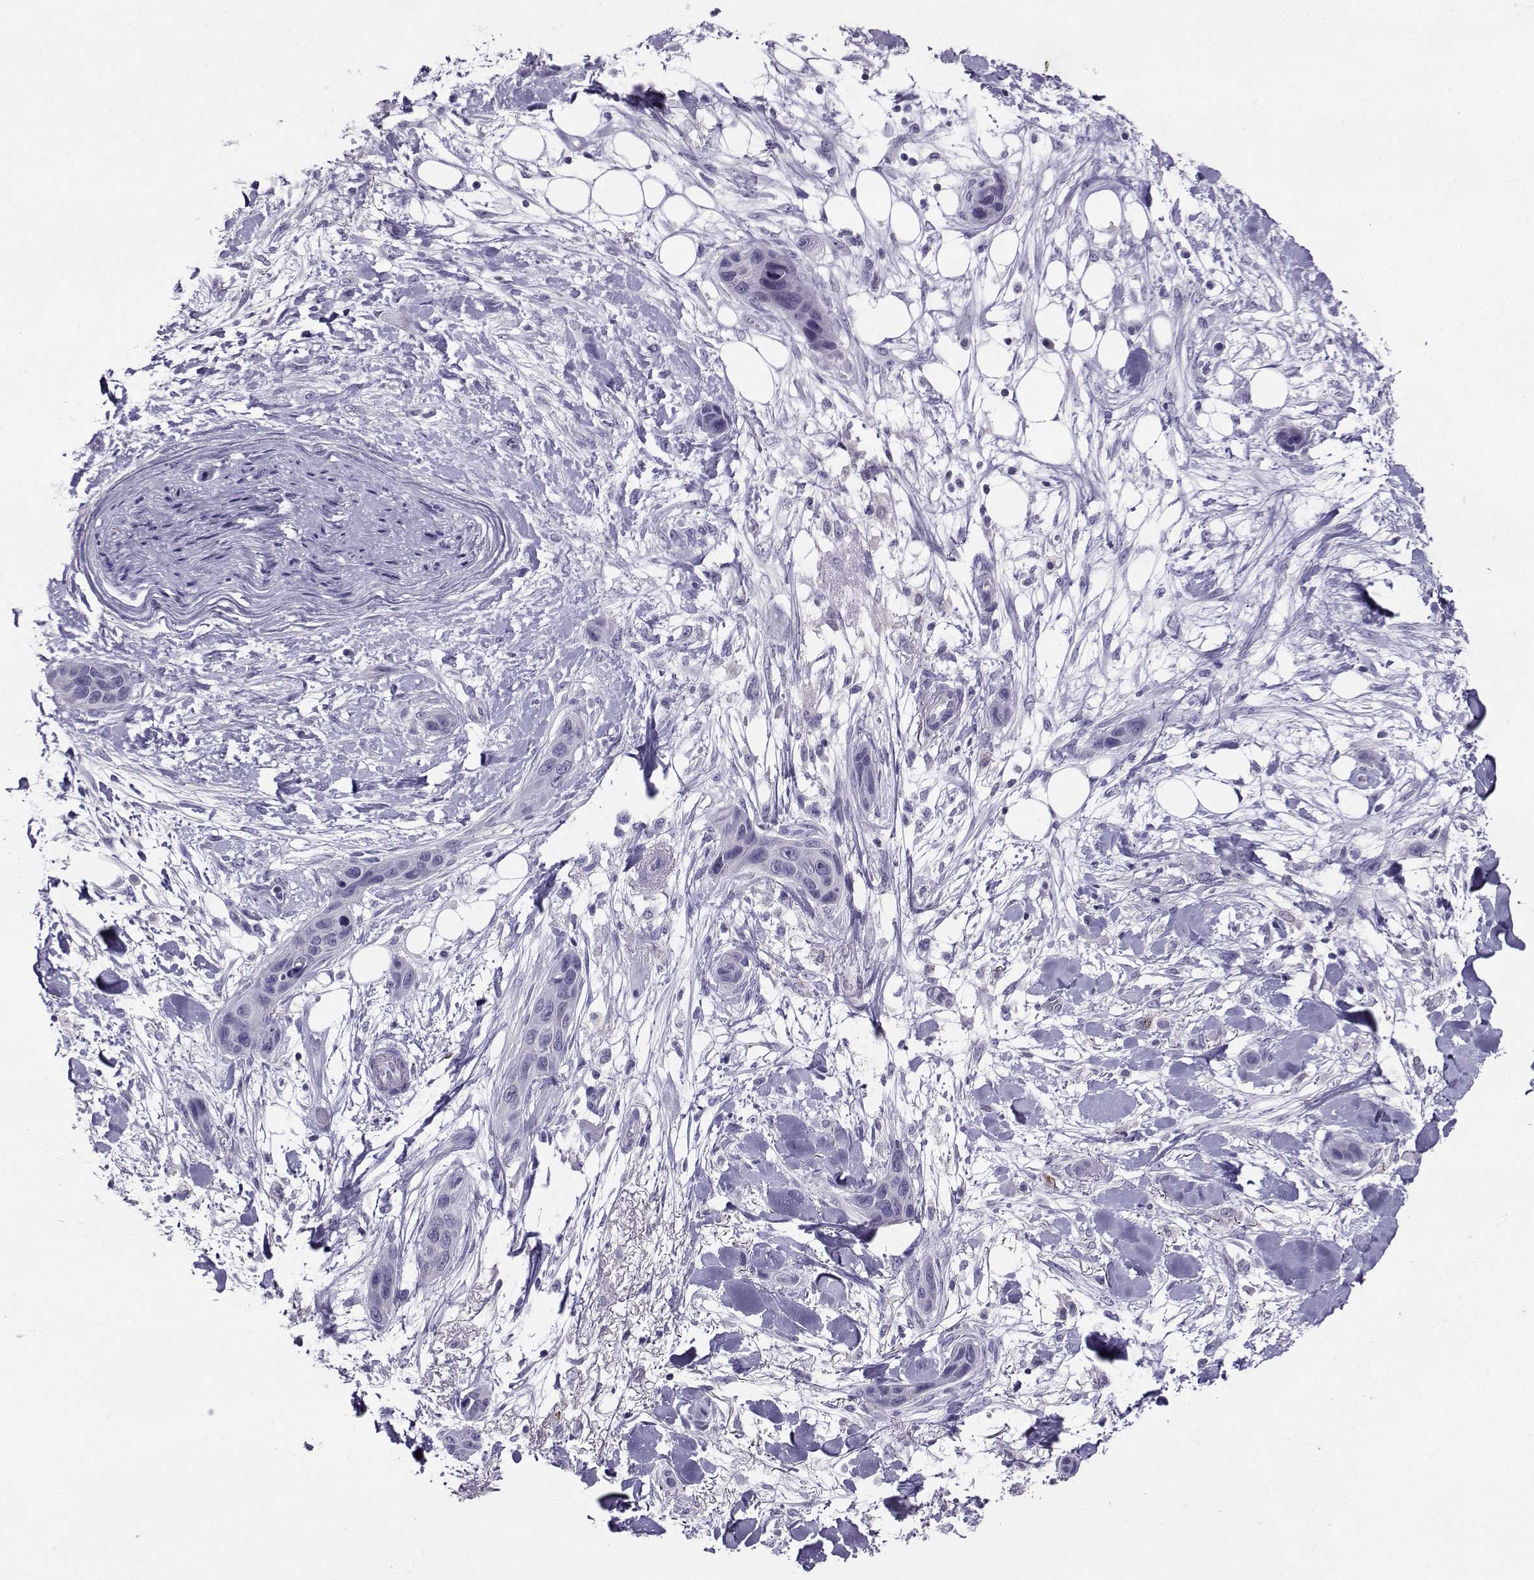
{"staining": {"intensity": "negative", "quantity": "none", "location": "none"}, "tissue": "skin cancer", "cell_type": "Tumor cells", "image_type": "cancer", "snomed": [{"axis": "morphology", "description": "Squamous cell carcinoma, NOS"}, {"axis": "topography", "description": "Skin"}], "caption": "This histopathology image is of skin squamous cell carcinoma stained with immunohistochemistry (IHC) to label a protein in brown with the nuclei are counter-stained blue. There is no staining in tumor cells. Brightfield microscopy of IHC stained with DAB (3,3'-diaminobenzidine) (brown) and hematoxylin (blue), captured at high magnification.", "gene": "PGK1", "patient": {"sex": "male", "age": 79}}